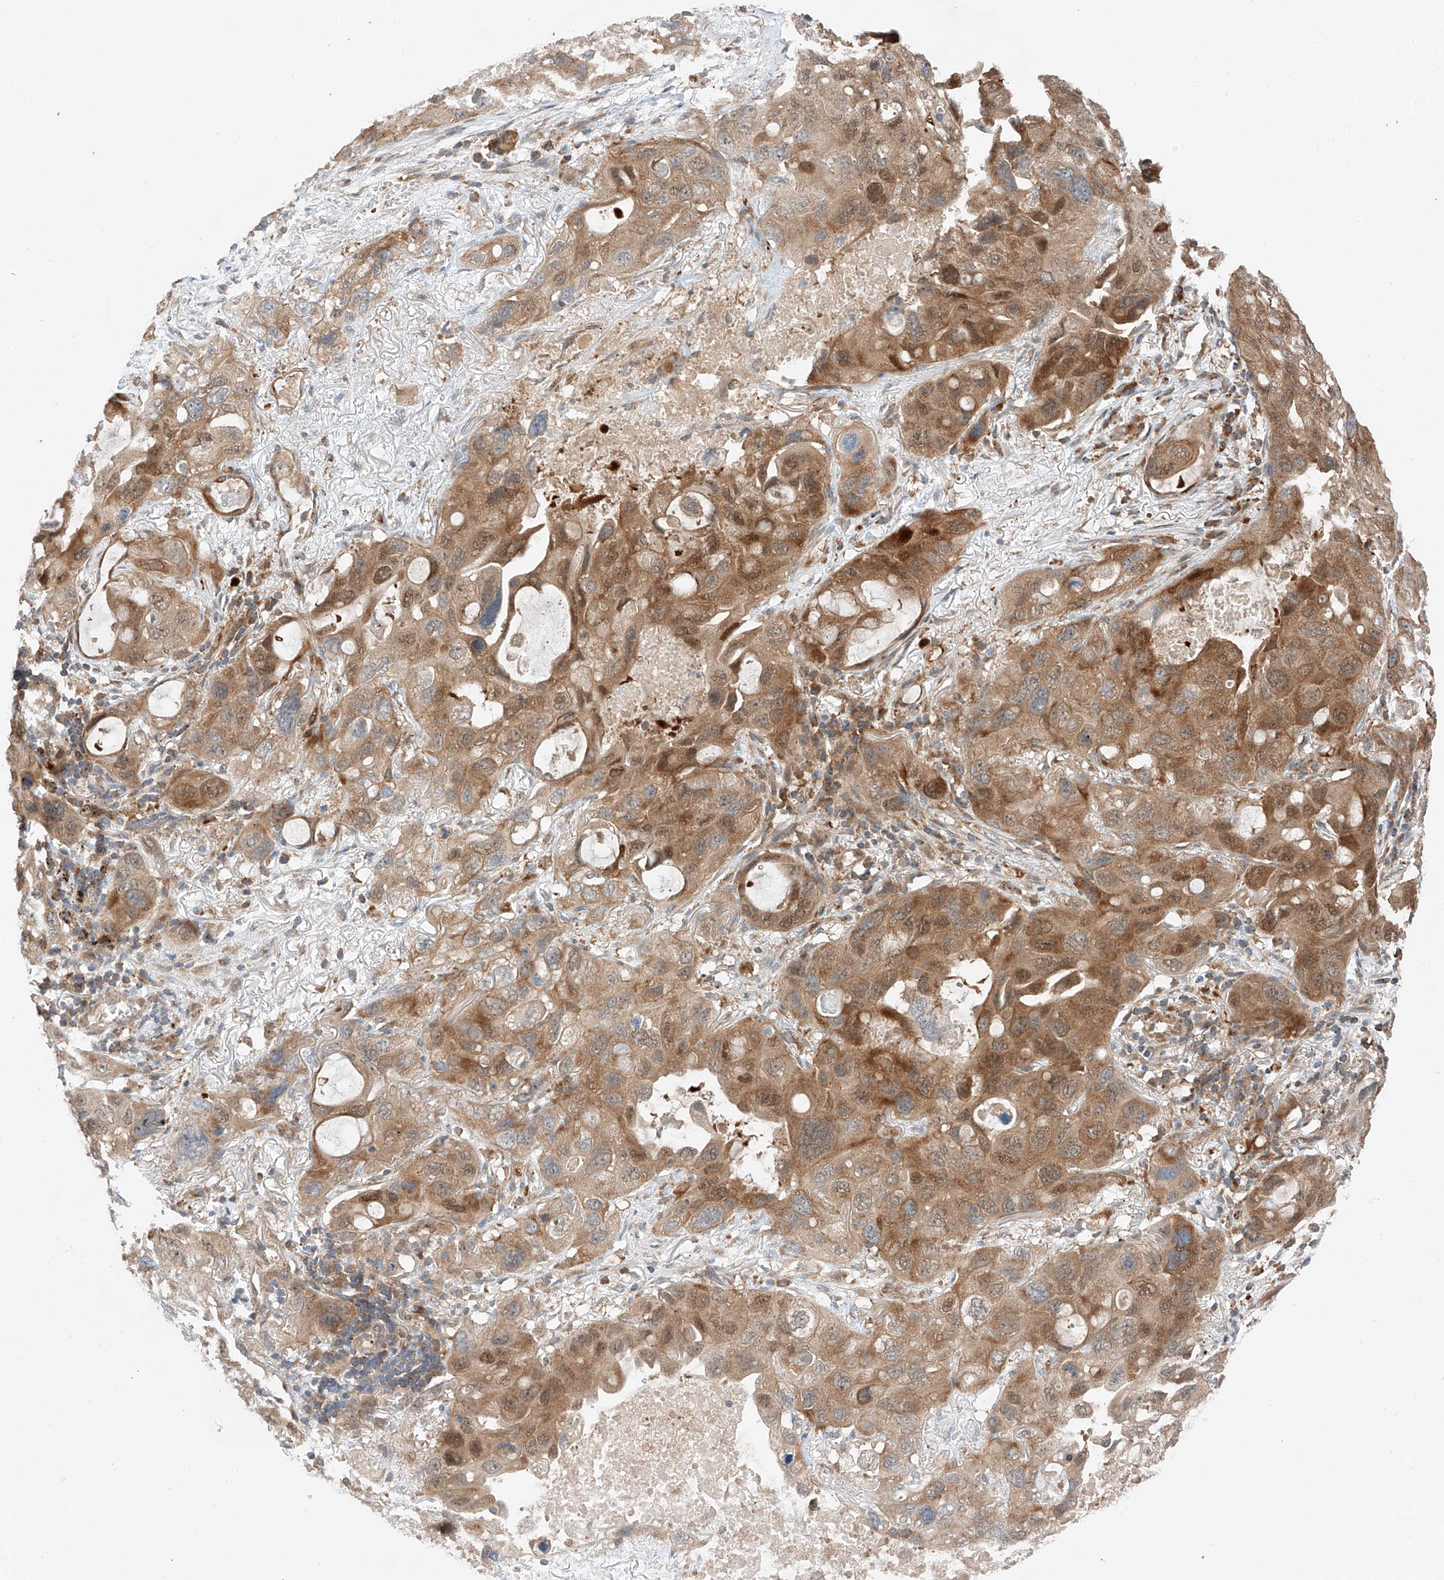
{"staining": {"intensity": "moderate", "quantity": ">75%", "location": "cytoplasmic/membranous,nuclear"}, "tissue": "lung cancer", "cell_type": "Tumor cells", "image_type": "cancer", "snomed": [{"axis": "morphology", "description": "Squamous cell carcinoma, NOS"}, {"axis": "topography", "description": "Lung"}], "caption": "Human lung cancer (squamous cell carcinoma) stained for a protein (brown) exhibits moderate cytoplasmic/membranous and nuclear positive staining in about >75% of tumor cells.", "gene": "RUSC1", "patient": {"sex": "female", "age": 73}}